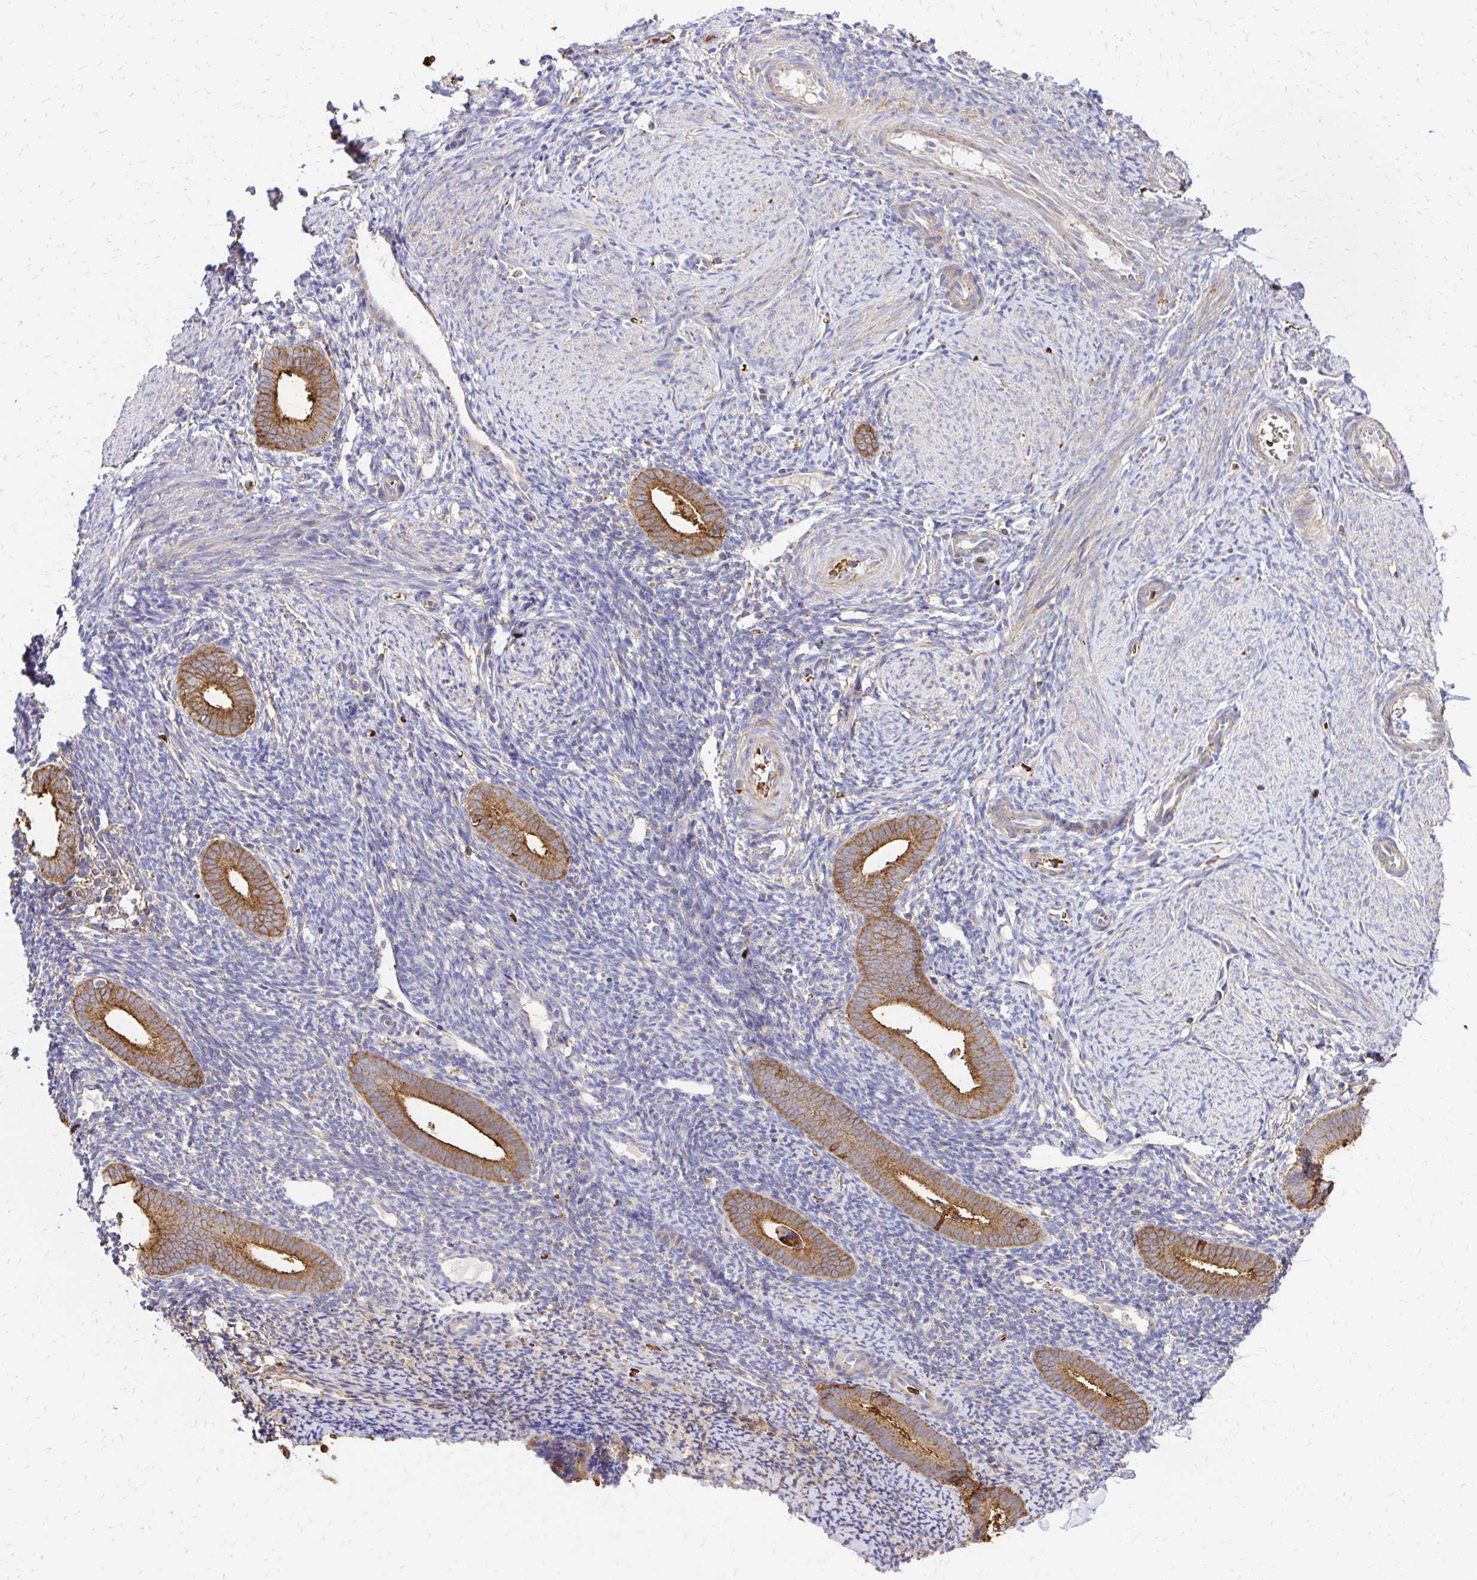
{"staining": {"intensity": "moderate", "quantity": "<25%", "location": "cytoplasmic/membranous"}, "tissue": "endometrium", "cell_type": "Cells in endometrial stroma", "image_type": "normal", "snomed": [{"axis": "morphology", "description": "Normal tissue, NOS"}, {"axis": "topography", "description": "Endometrium"}], "caption": "Protein expression by IHC reveals moderate cytoplasmic/membranous positivity in approximately <25% of cells in endometrial stroma in benign endometrium. Nuclei are stained in blue.", "gene": "MRPL13", "patient": {"sex": "female", "age": 39}}